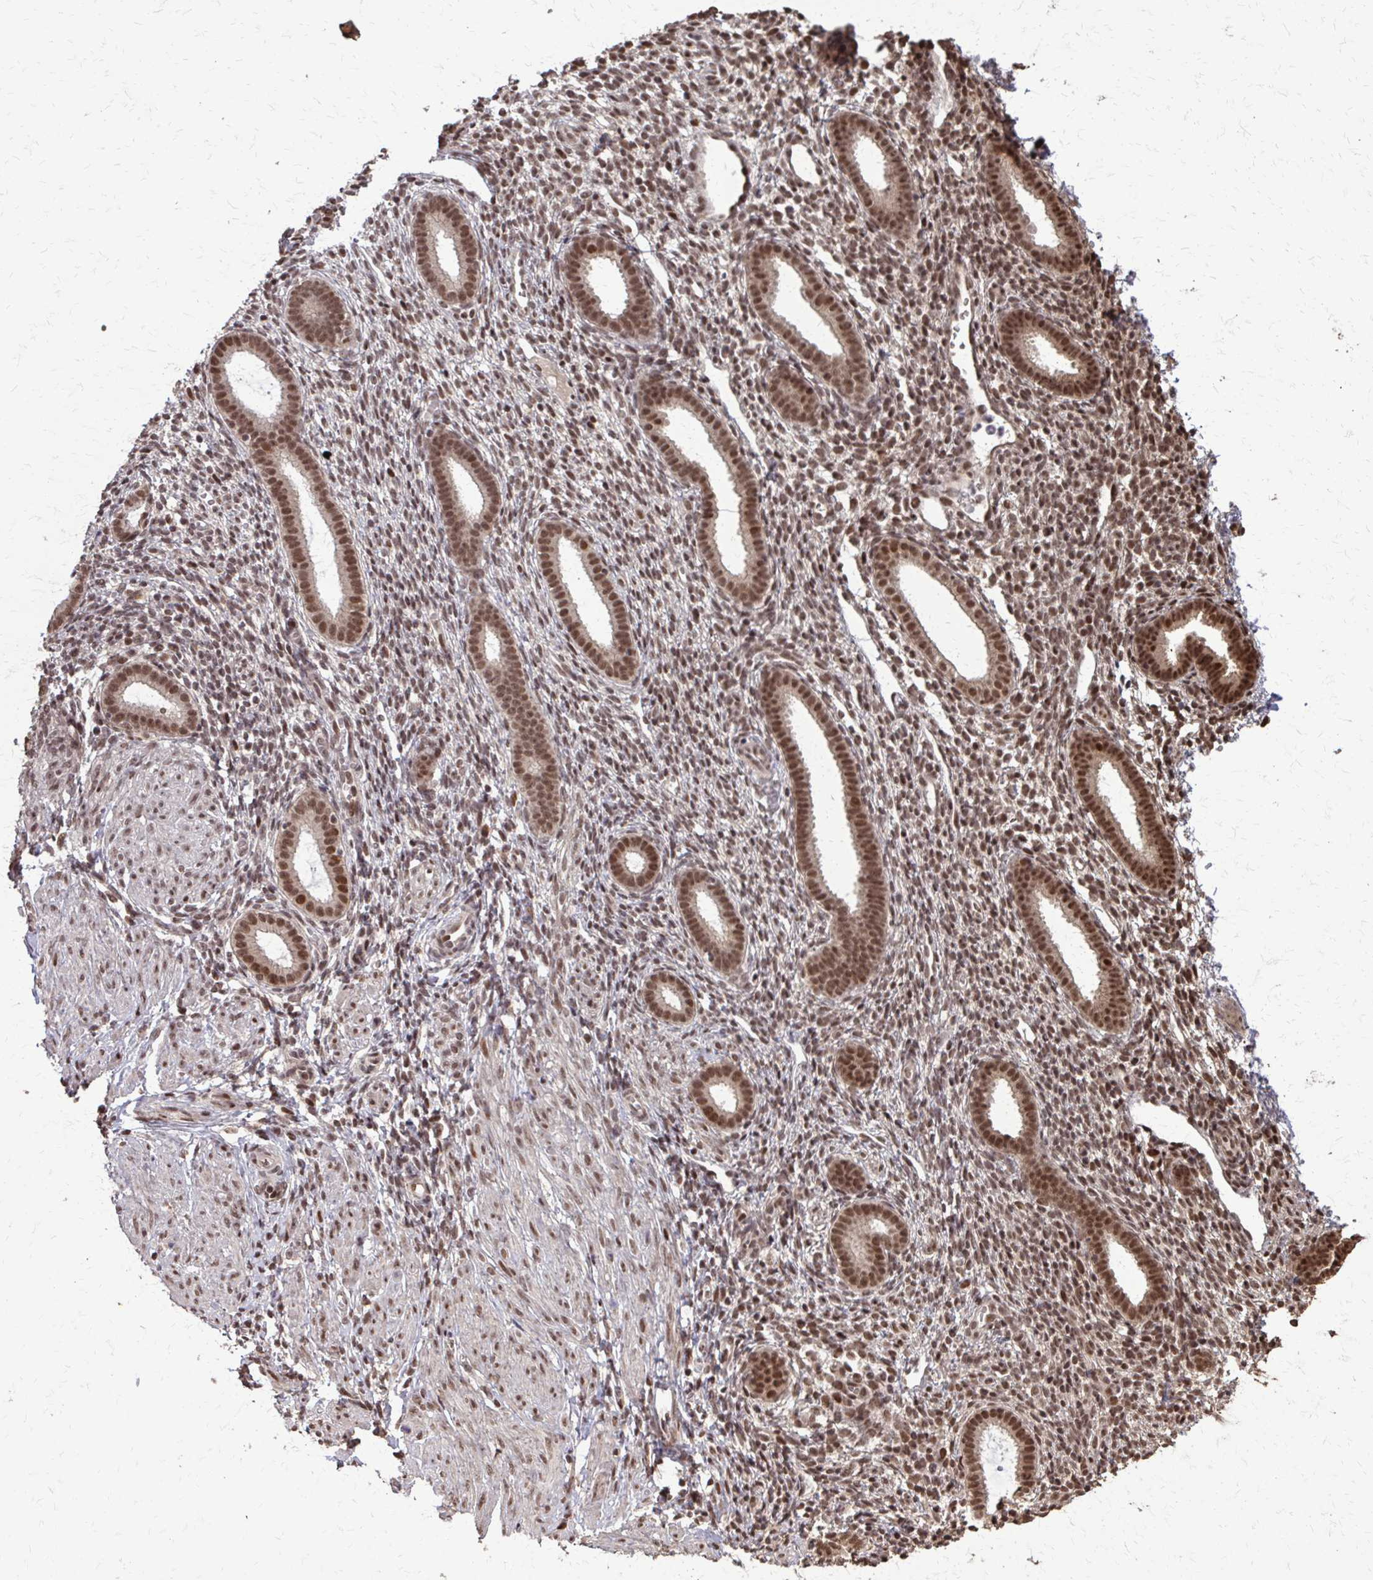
{"staining": {"intensity": "moderate", "quantity": ">75%", "location": "nuclear"}, "tissue": "endometrium", "cell_type": "Cells in endometrial stroma", "image_type": "normal", "snomed": [{"axis": "morphology", "description": "Normal tissue, NOS"}, {"axis": "topography", "description": "Endometrium"}], "caption": "Immunohistochemistry (IHC) (DAB (3,3'-diaminobenzidine)) staining of normal human endometrium reveals moderate nuclear protein positivity in about >75% of cells in endometrial stroma. The protein of interest is shown in brown color, while the nuclei are stained blue.", "gene": "SS18", "patient": {"sex": "female", "age": 36}}